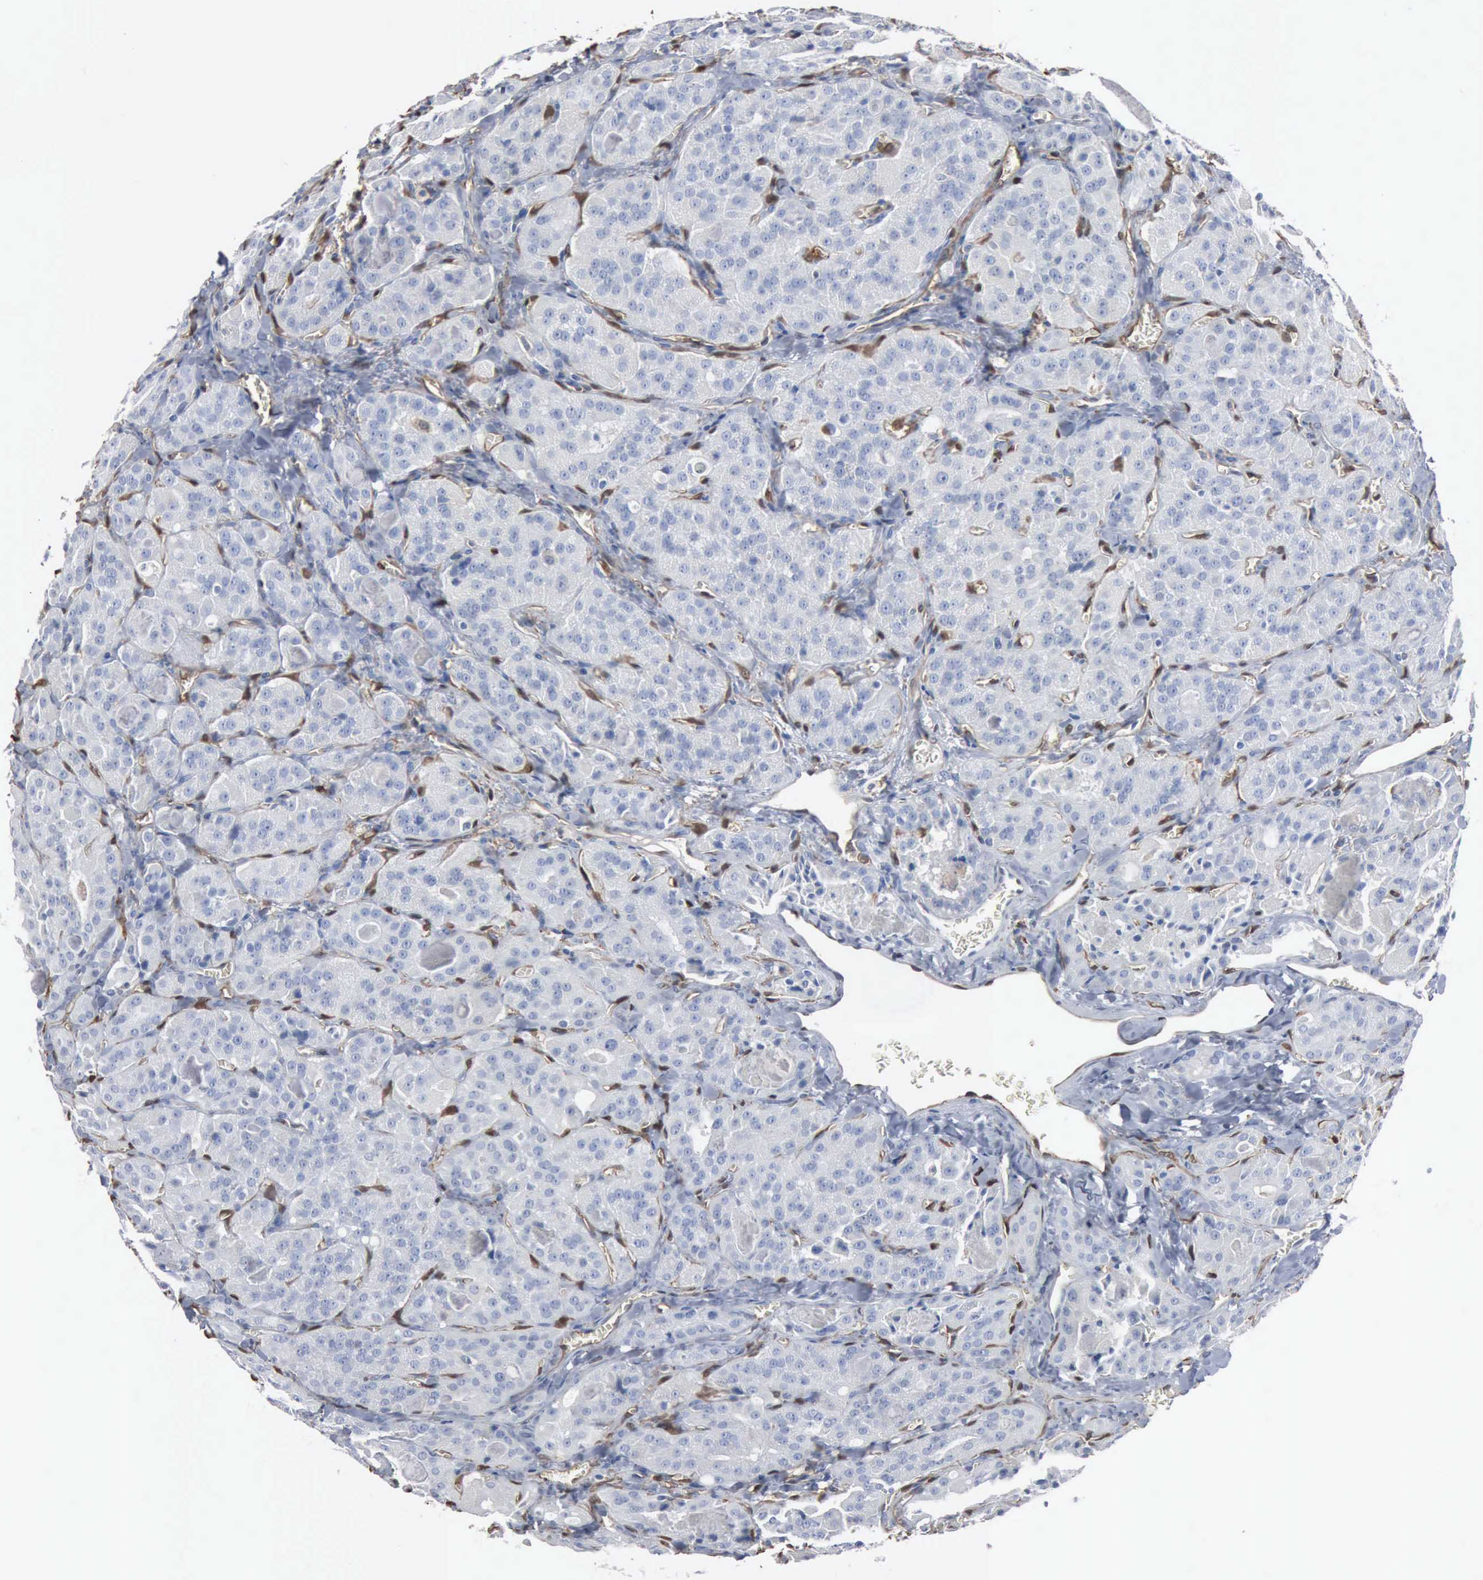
{"staining": {"intensity": "negative", "quantity": "none", "location": "none"}, "tissue": "thyroid cancer", "cell_type": "Tumor cells", "image_type": "cancer", "snomed": [{"axis": "morphology", "description": "Carcinoma, NOS"}, {"axis": "topography", "description": "Thyroid gland"}], "caption": "A high-resolution photomicrograph shows immunohistochemistry (IHC) staining of thyroid carcinoma, which shows no significant expression in tumor cells.", "gene": "FSCN1", "patient": {"sex": "male", "age": 76}}